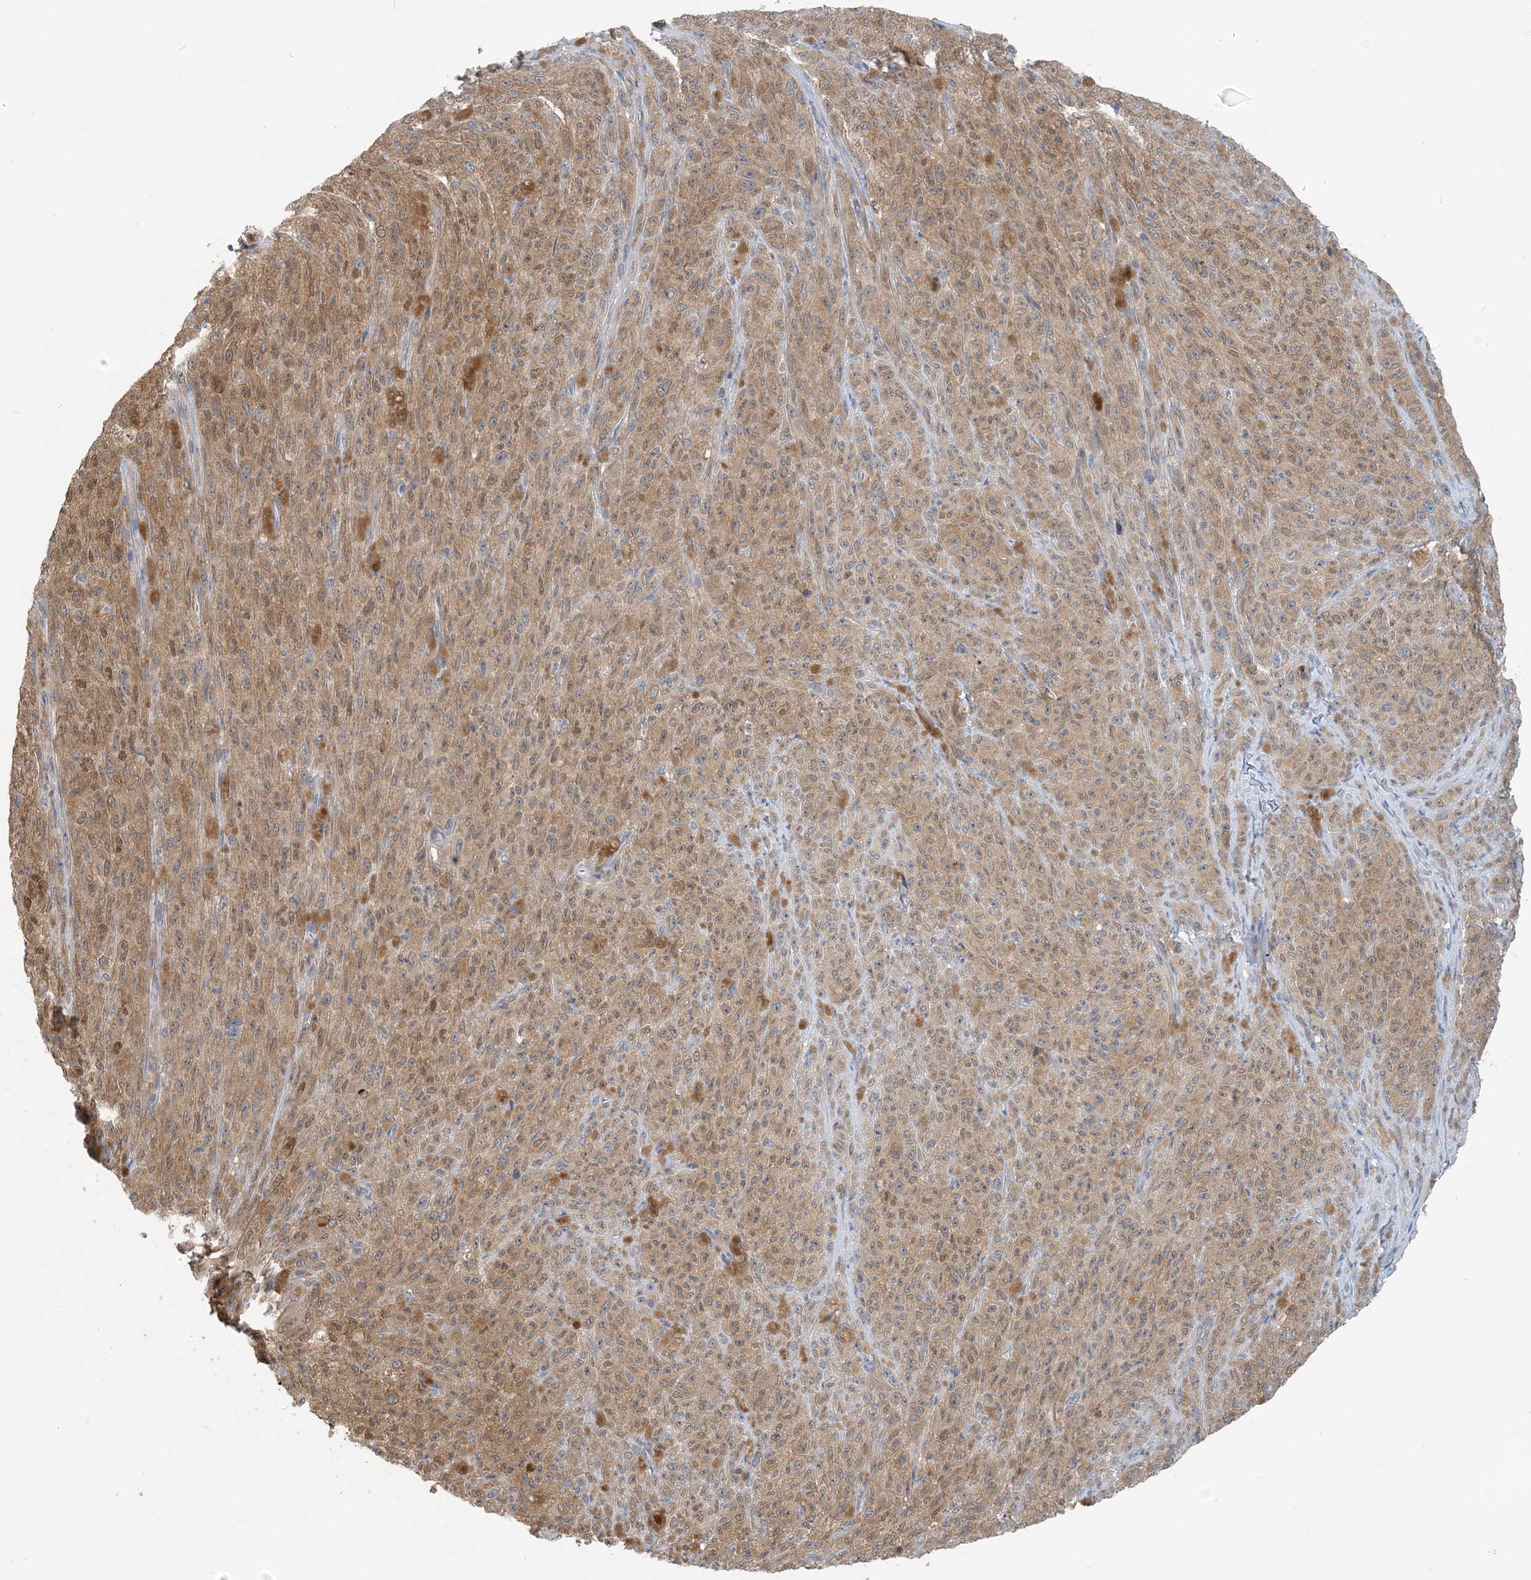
{"staining": {"intensity": "moderate", "quantity": ">75%", "location": "cytoplasmic/membranous,nuclear"}, "tissue": "melanoma", "cell_type": "Tumor cells", "image_type": "cancer", "snomed": [{"axis": "morphology", "description": "Malignant melanoma, NOS"}, {"axis": "topography", "description": "Skin"}], "caption": "Immunohistochemistry (DAB) staining of human melanoma exhibits moderate cytoplasmic/membranous and nuclear protein staining in approximately >75% of tumor cells.", "gene": "ZC3H12A", "patient": {"sex": "female", "age": 82}}